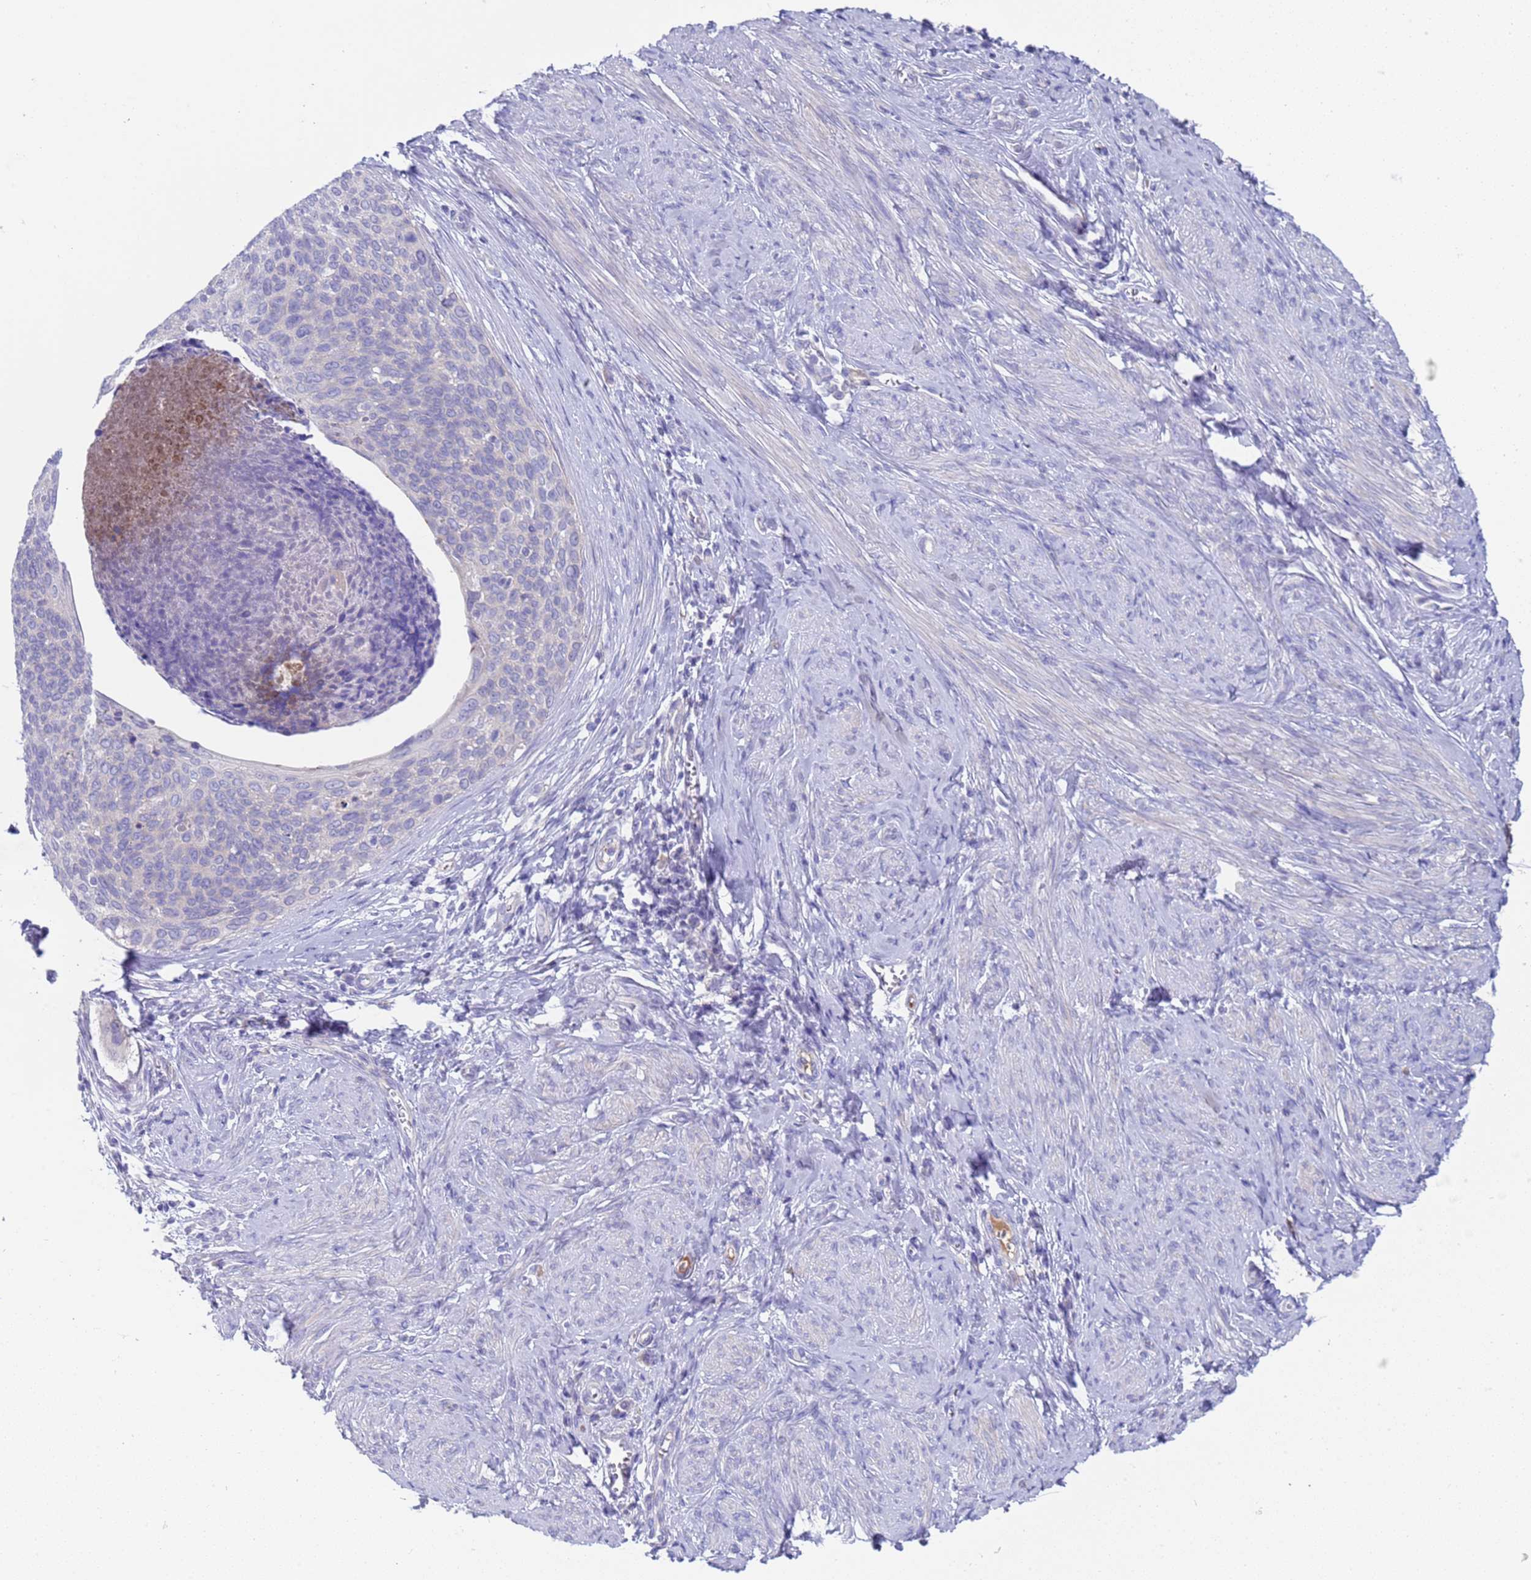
{"staining": {"intensity": "negative", "quantity": "none", "location": "none"}, "tissue": "cervical cancer", "cell_type": "Tumor cells", "image_type": "cancer", "snomed": [{"axis": "morphology", "description": "Squamous cell carcinoma, NOS"}, {"axis": "topography", "description": "Cervix"}], "caption": "Tumor cells are negative for brown protein staining in squamous cell carcinoma (cervical).", "gene": "C4orf46", "patient": {"sex": "female", "age": 80}}